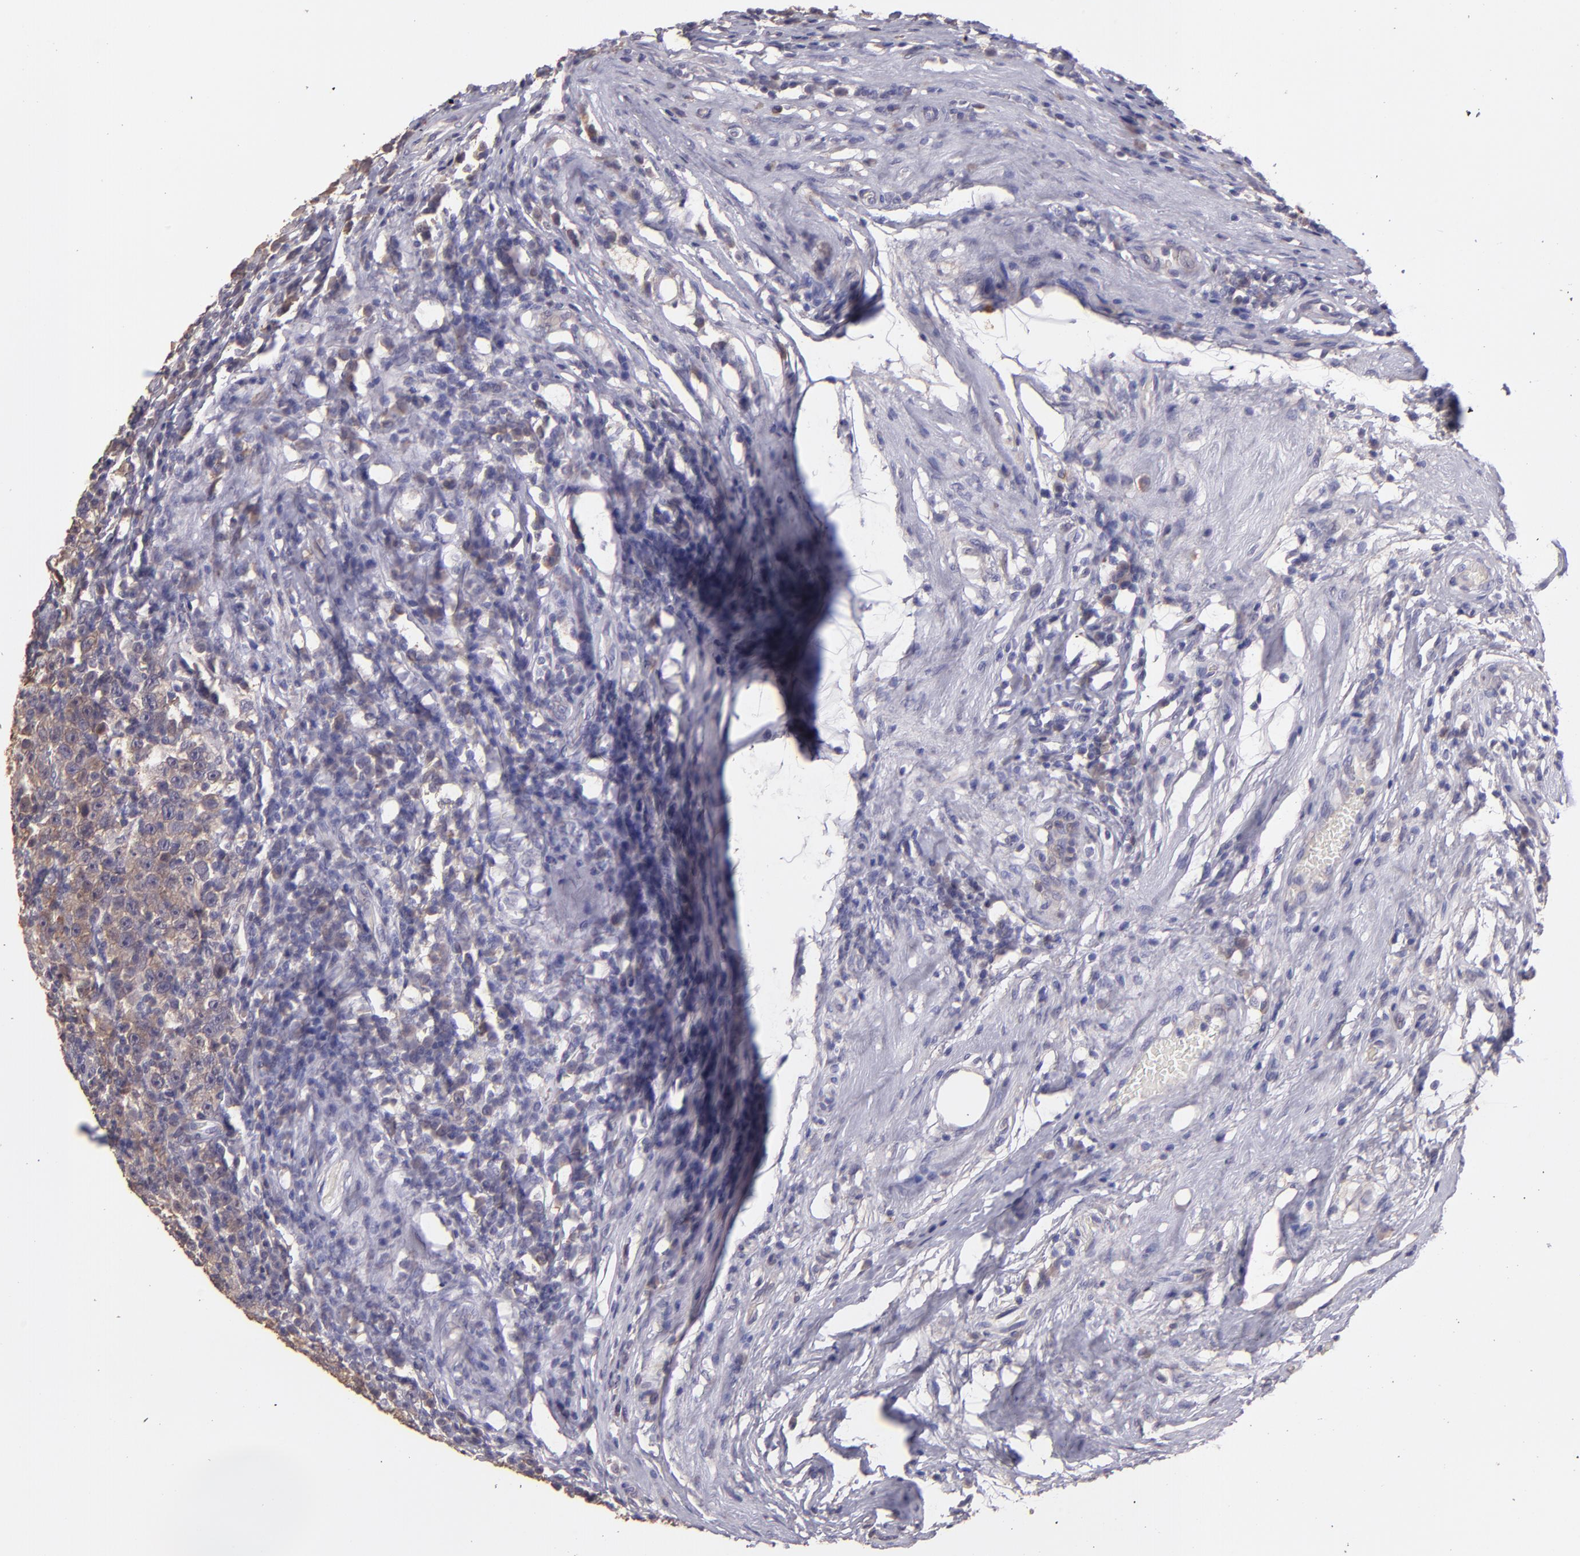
{"staining": {"intensity": "weak", "quantity": ">75%", "location": "cytoplasmic/membranous"}, "tissue": "testis cancer", "cell_type": "Tumor cells", "image_type": "cancer", "snomed": [{"axis": "morphology", "description": "Seminoma, NOS"}, {"axis": "topography", "description": "Testis"}], "caption": "Seminoma (testis) stained for a protein displays weak cytoplasmic/membranous positivity in tumor cells. Using DAB (3,3'-diaminobenzidine) (brown) and hematoxylin (blue) stains, captured at high magnification using brightfield microscopy.", "gene": "PAPPA", "patient": {"sex": "male", "age": 43}}